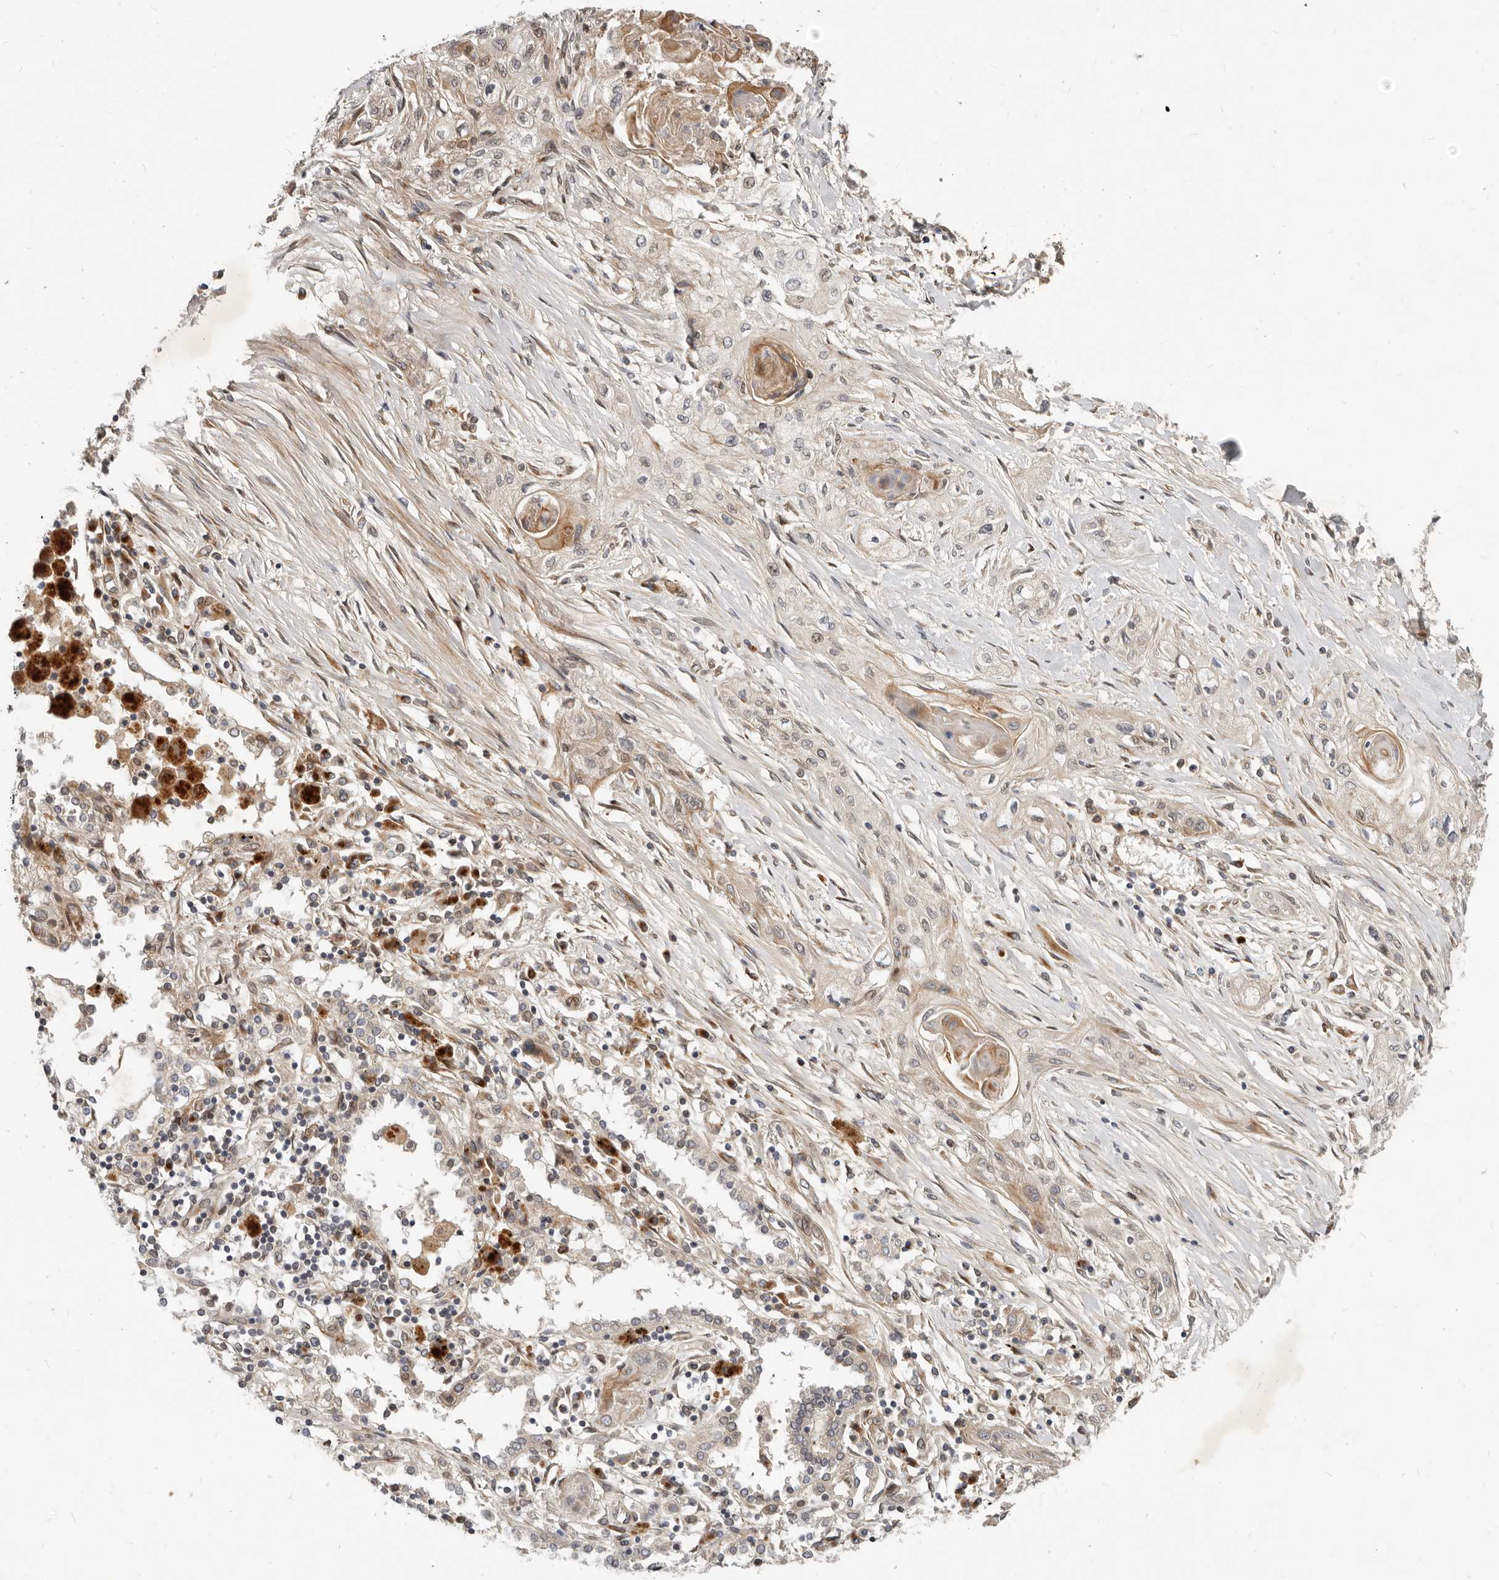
{"staining": {"intensity": "moderate", "quantity": "25%-75%", "location": "cytoplasmic/membranous"}, "tissue": "lung cancer", "cell_type": "Tumor cells", "image_type": "cancer", "snomed": [{"axis": "morphology", "description": "Squamous cell carcinoma, NOS"}, {"axis": "topography", "description": "Lung"}], "caption": "DAB immunohistochemical staining of human squamous cell carcinoma (lung) demonstrates moderate cytoplasmic/membranous protein staining in approximately 25%-75% of tumor cells.", "gene": "NPY4R", "patient": {"sex": "female", "age": 47}}